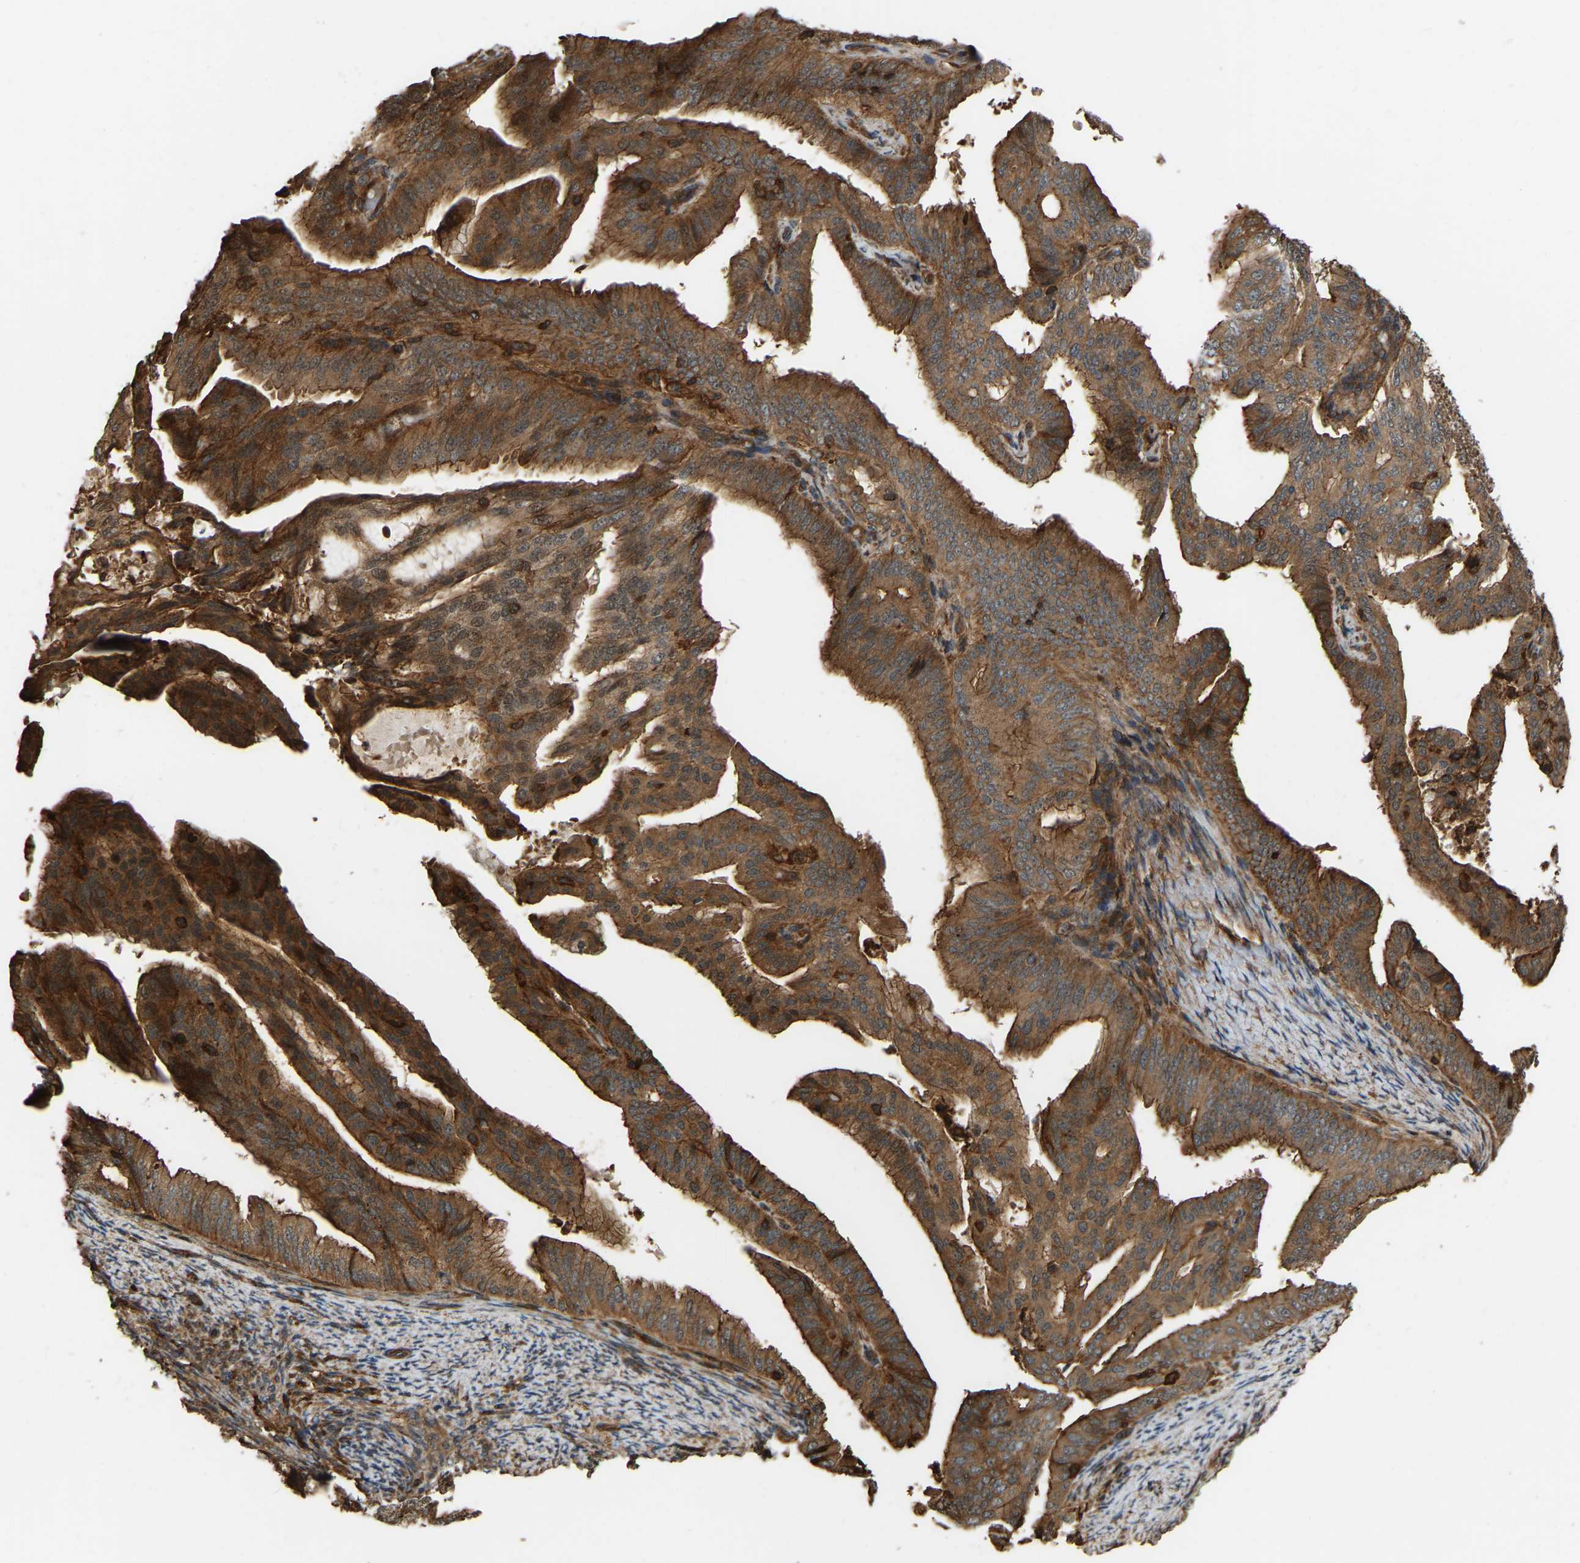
{"staining": {"intensity": "strong", "quantity": ">75%", "location": "cytoplasmic/membranous"}, "tissue": "endometrial cancer", "cell_type": "Tumor cells", "image_type": "cancer", "snomed": [{"axis": "morphology", "description": "Adenocarcinoma, NOS"}, {"axis": "topography", "description": "Endometrium"}], "caption": "Immunohistochemical staining of human endometrial cancer exhibits strong cytoplasmic/membranous protein expression in approximately >75% of tumor cells.", "gene": "SAMD9L", "patient": {"sex": "female", "age": 58}}